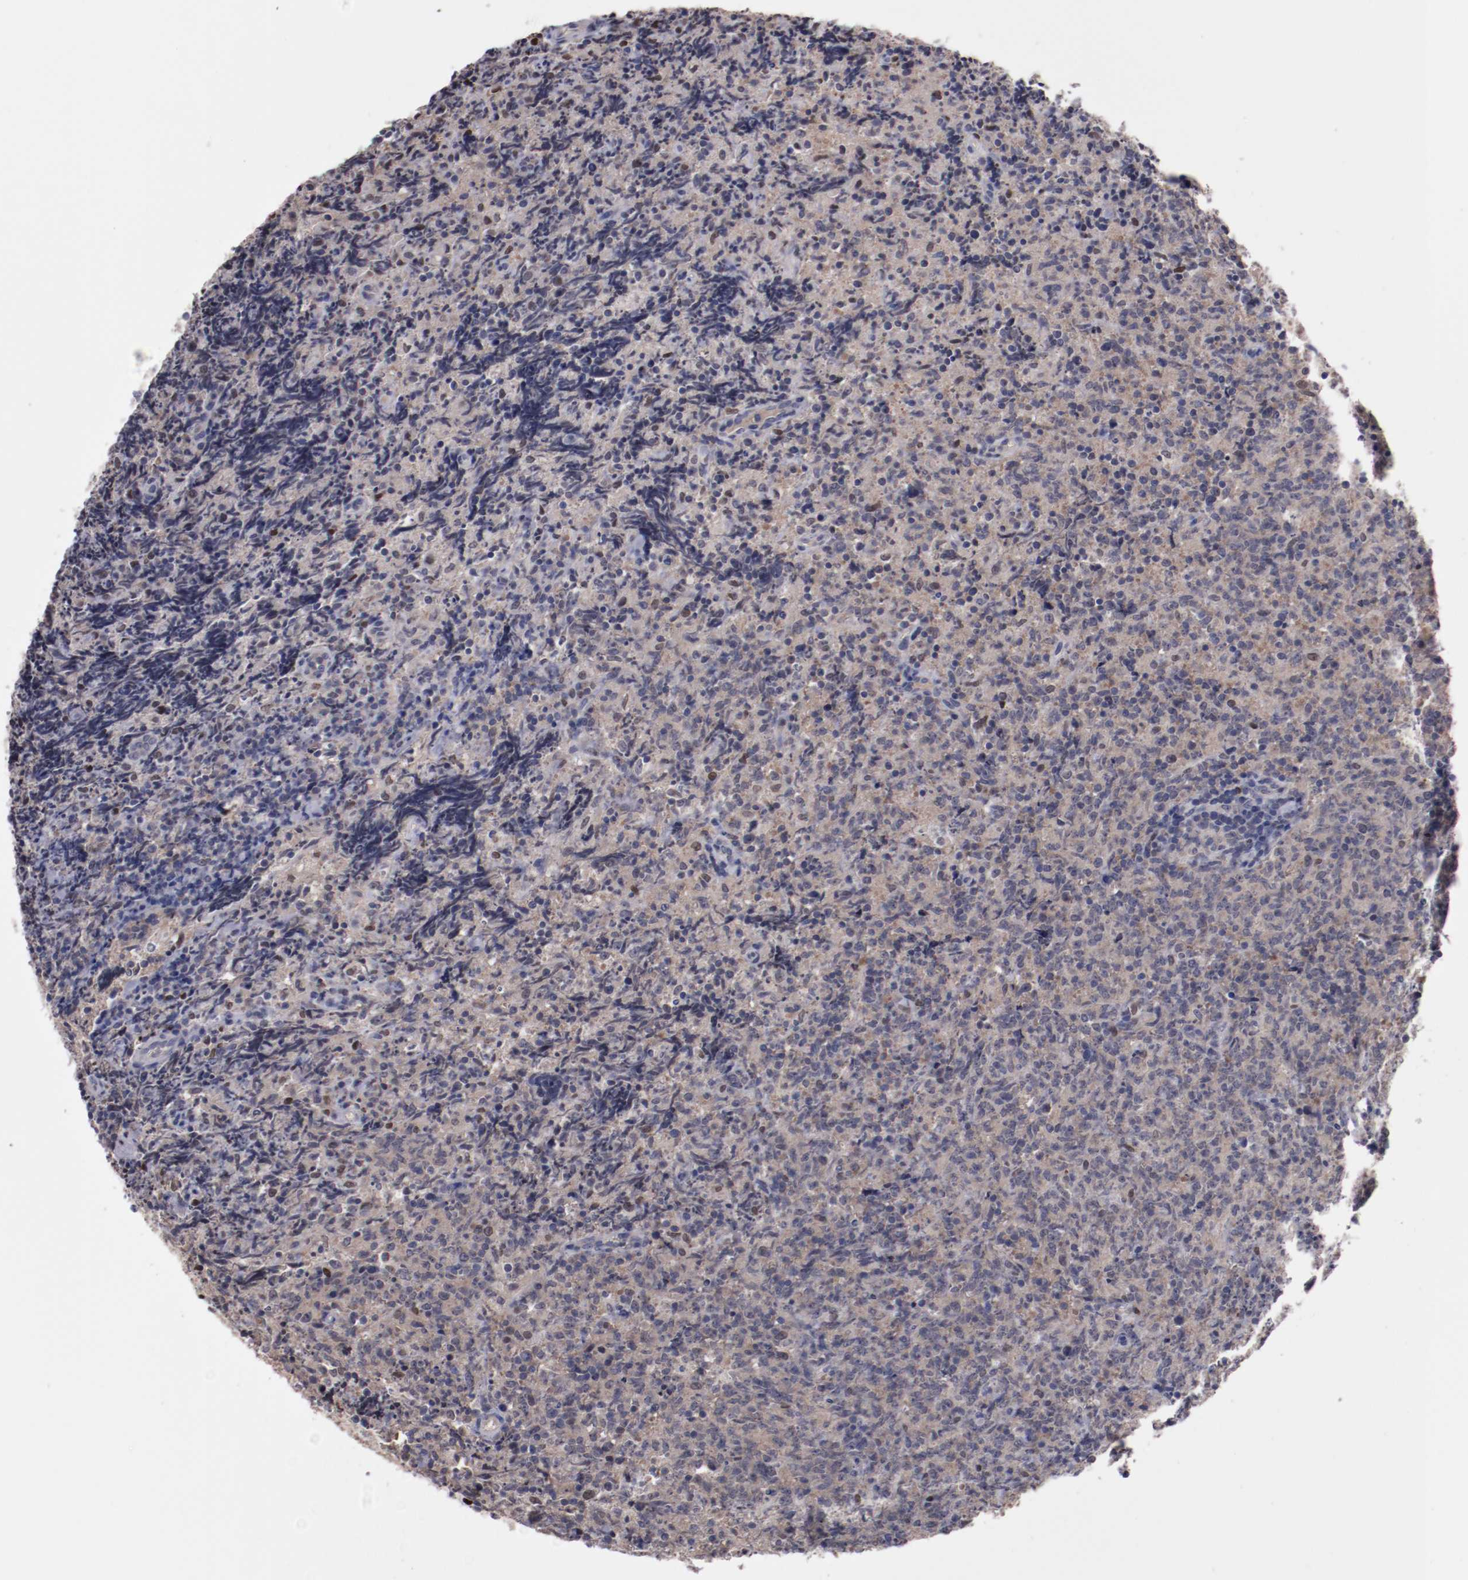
{"staining": {"intensity": "weak", "quantity": ">75%", "location": "cytoplasmic/membranous"}, "tissue": "lymphoma", "cell_type": "Tumor cells", "image_type": "cancer", "snomed": [{"axis": "morphology", "description": "Malignant lymphoma, non-Hodgkin's type, High grade"}, {"axis": "topography", "description": "Tonsil"}], "caption": "About >75% of tumor cells in human malignant lymphoma, non-Hodgkin's type (high-grade) display weak cytoplasmic/membranous protein expression as visualized by brown immunohistochemical staining.", "gene": "FAM81A", "patient": {"sex": "female", "age": 36}}